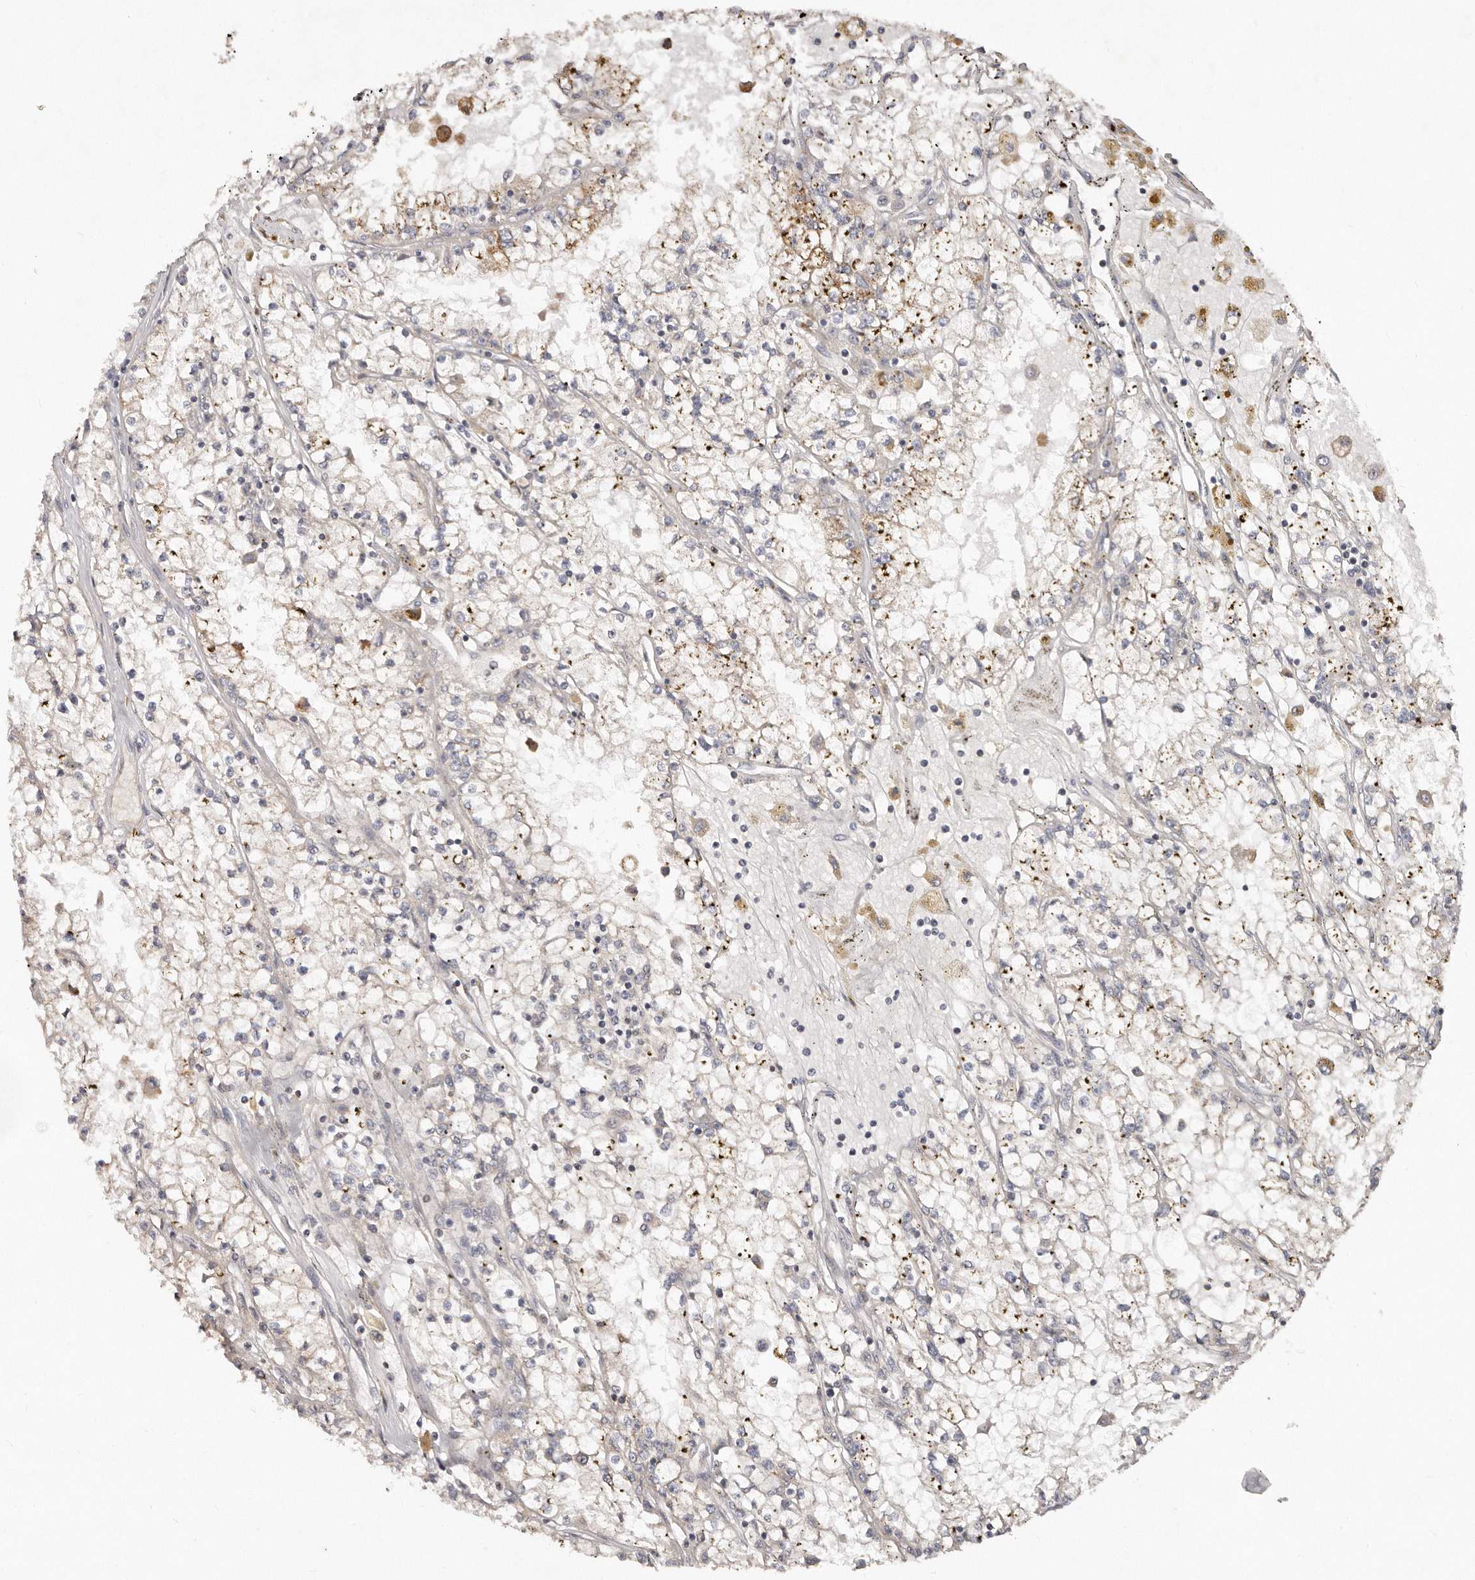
{"staining": {"intensity": "weak", "quantity": "25%-75%", "location": "cytoplasmic/membranous"}, "tissue": "renal cancer", "cell_type": "Tumor cells", "image_type": "cancer", "snomed": [{"axis": "morphology", "description": "Adenocarcinoma, NOS"}, {"axis": "topography", "description": "Kidney"}], "caption": "Renal cancer (adenocarcinoma) tissue displays weak cytoplasmic/membranous positivity in approximately 25%-75% of tumor cells", "gene": "DACT2", "patient": {"sex": "male", "age": 56}}